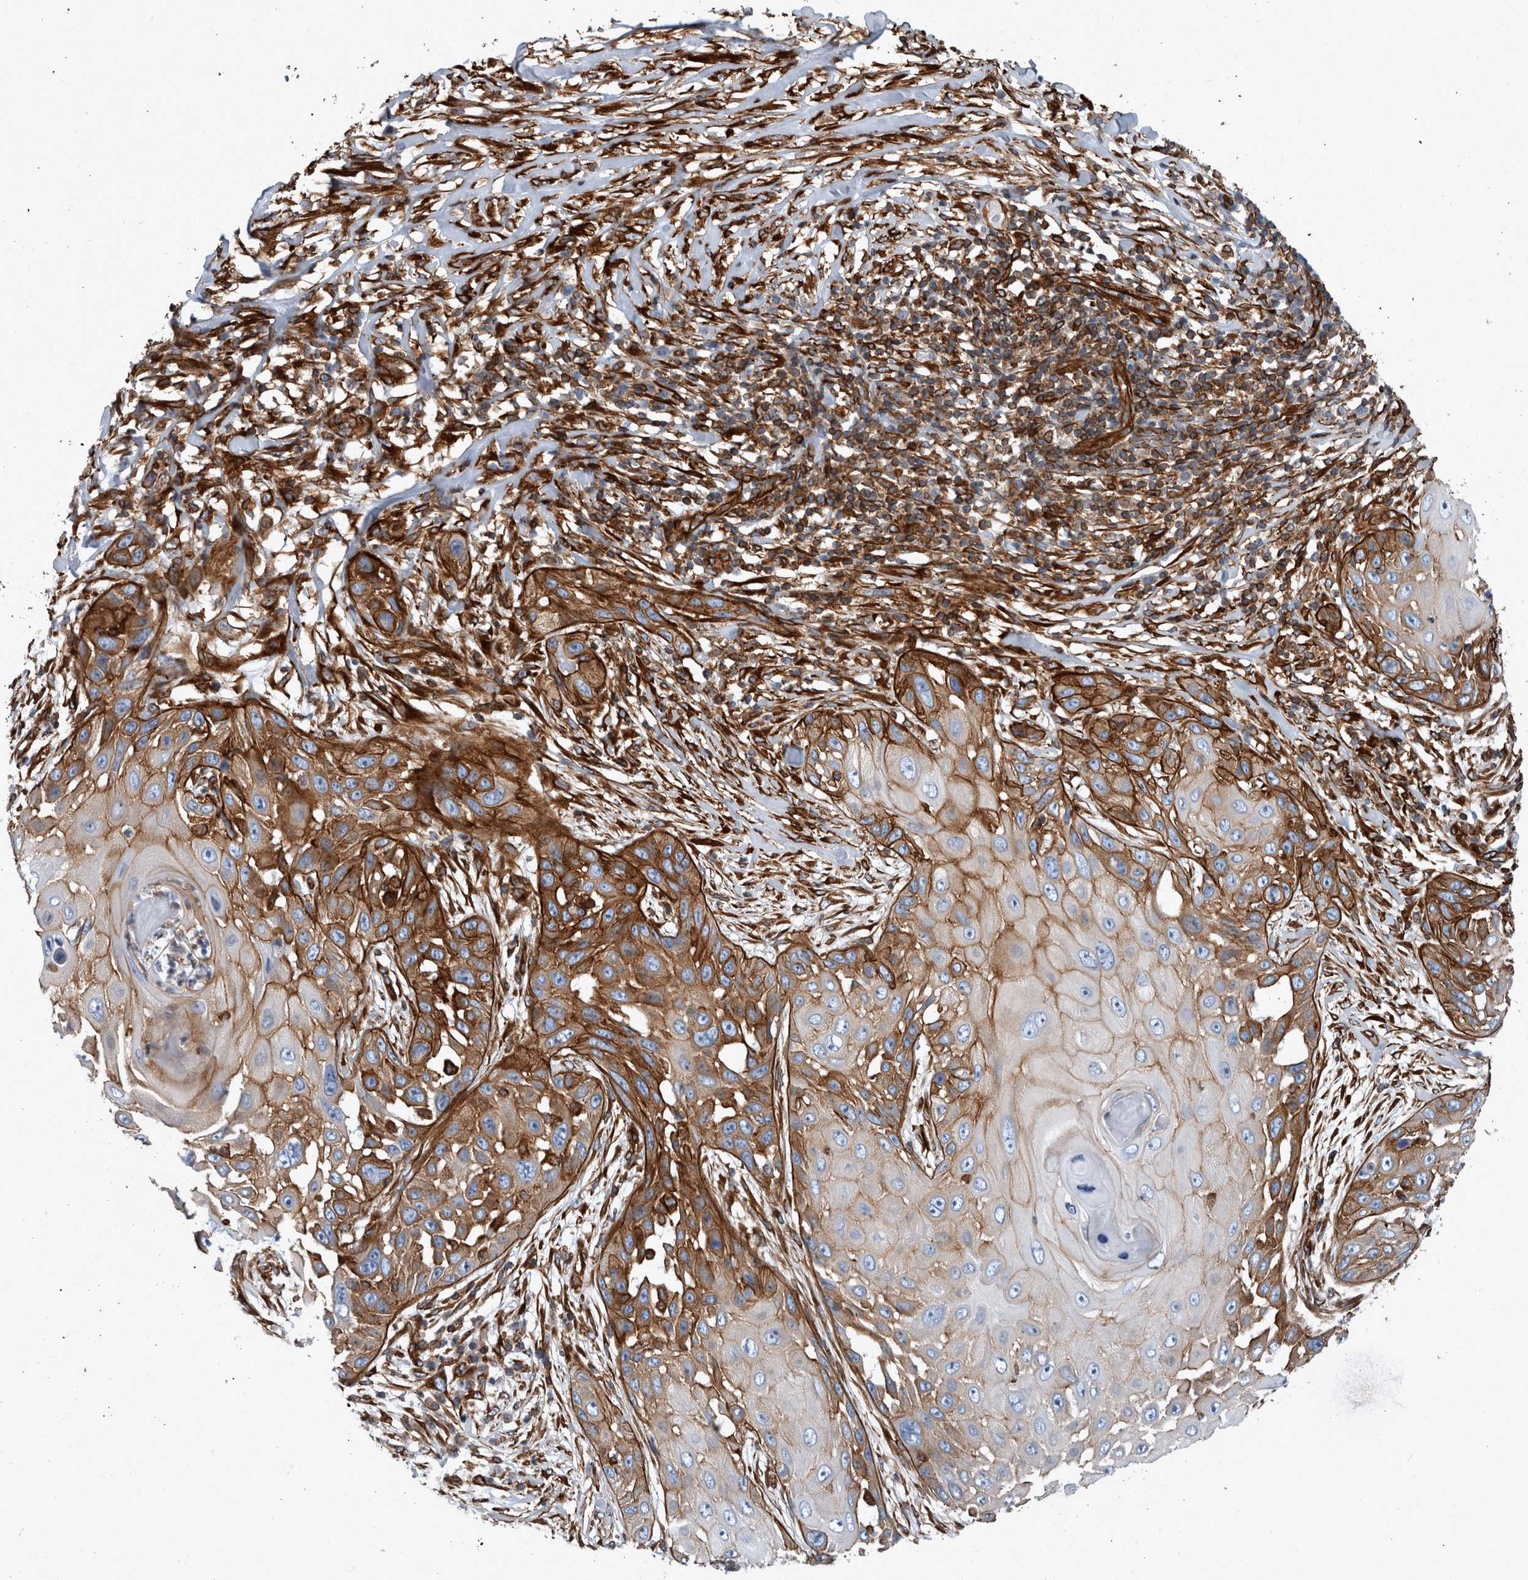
{"staining": {"intensity": "strong", "quantity": "25%-75%", "location": "cytoplasmic/membranous"}, "tissue": "skin cancer", "cell_type": "Tumor cells", "image_type": "cancer", "snomed": [{"axis": "morphology", "description": "Squamous cell carcinoma, NOS"}, {"axis": "topography", "description": "Skin"}], "caption": "Approximately 25%-75% of tumor cells in human squamous cell carcinoma (skin) exhibit strong cytoplasmic/membranous protein expression as visualized by brown immunohistochemical staining.", "gene": "PLEC", "patient": {"sex": "female", "age": 44}}